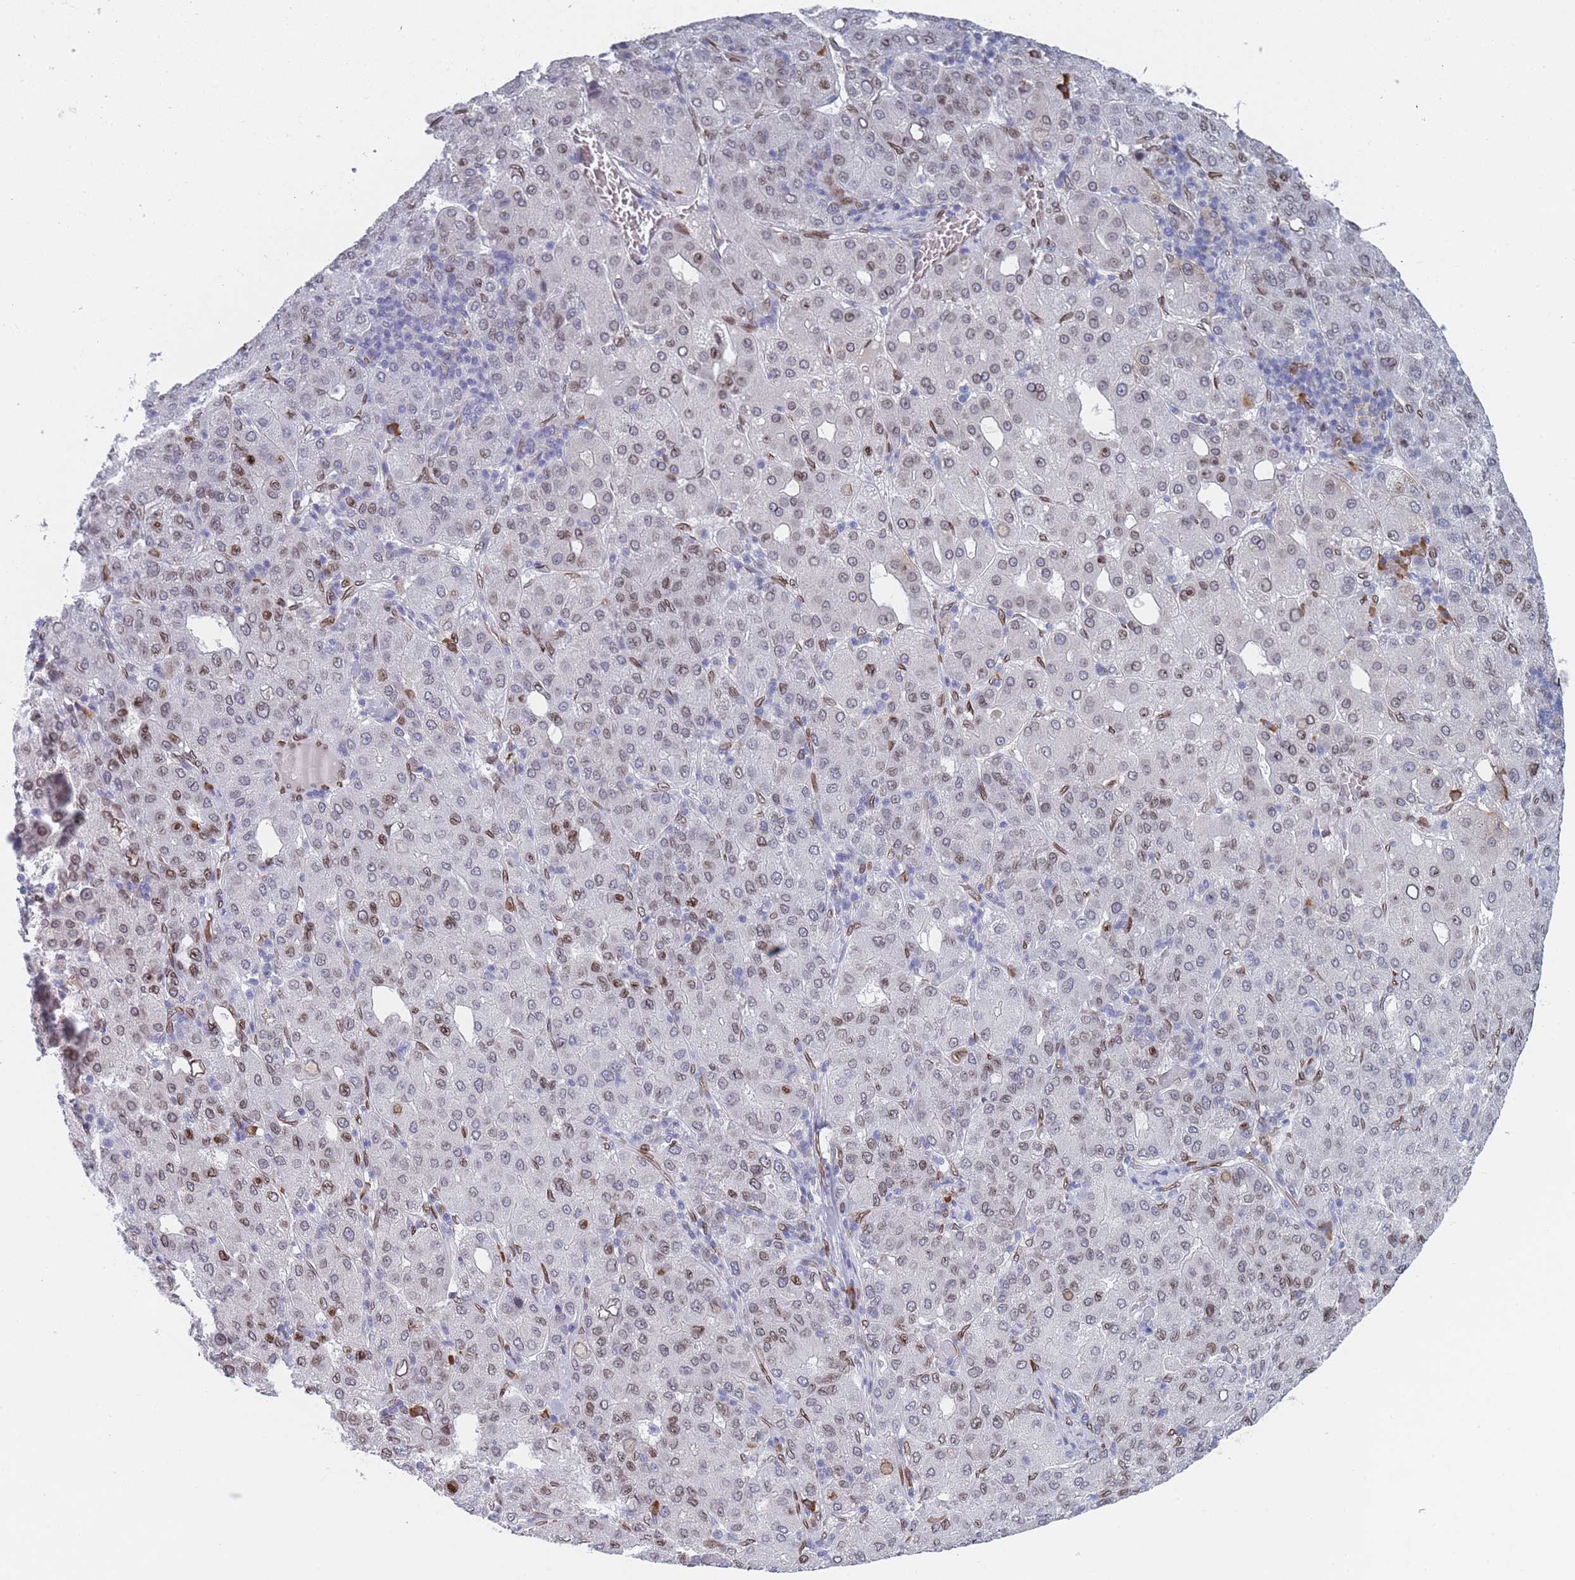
{"staining": {"intensity": "moderate", "quantity": "25%-75%", "location": "cytoplasmic/membranous,nuclear"}, "tissue": "liver cancer", "cell_type": "Tumor cells", "image_type": "cancer", "snomed": [{"axis": "morphology", "description": "Carcinoma, Hepatocellular, NOS"}, {"axis": "topography", "description": "Liver"}], "caption": "DAB immunohistochemical staining of liver cancer (hepatocellular carcinoma) displays moderate cytoplasmic/membranous and nuclear protein expression in about 25%-75% of tumor cells. Ihc stains the protein in brown and the nuclei are stained blue.", "gene": "ZBTB1", "patient": {"sex": "male", "age": 65}}